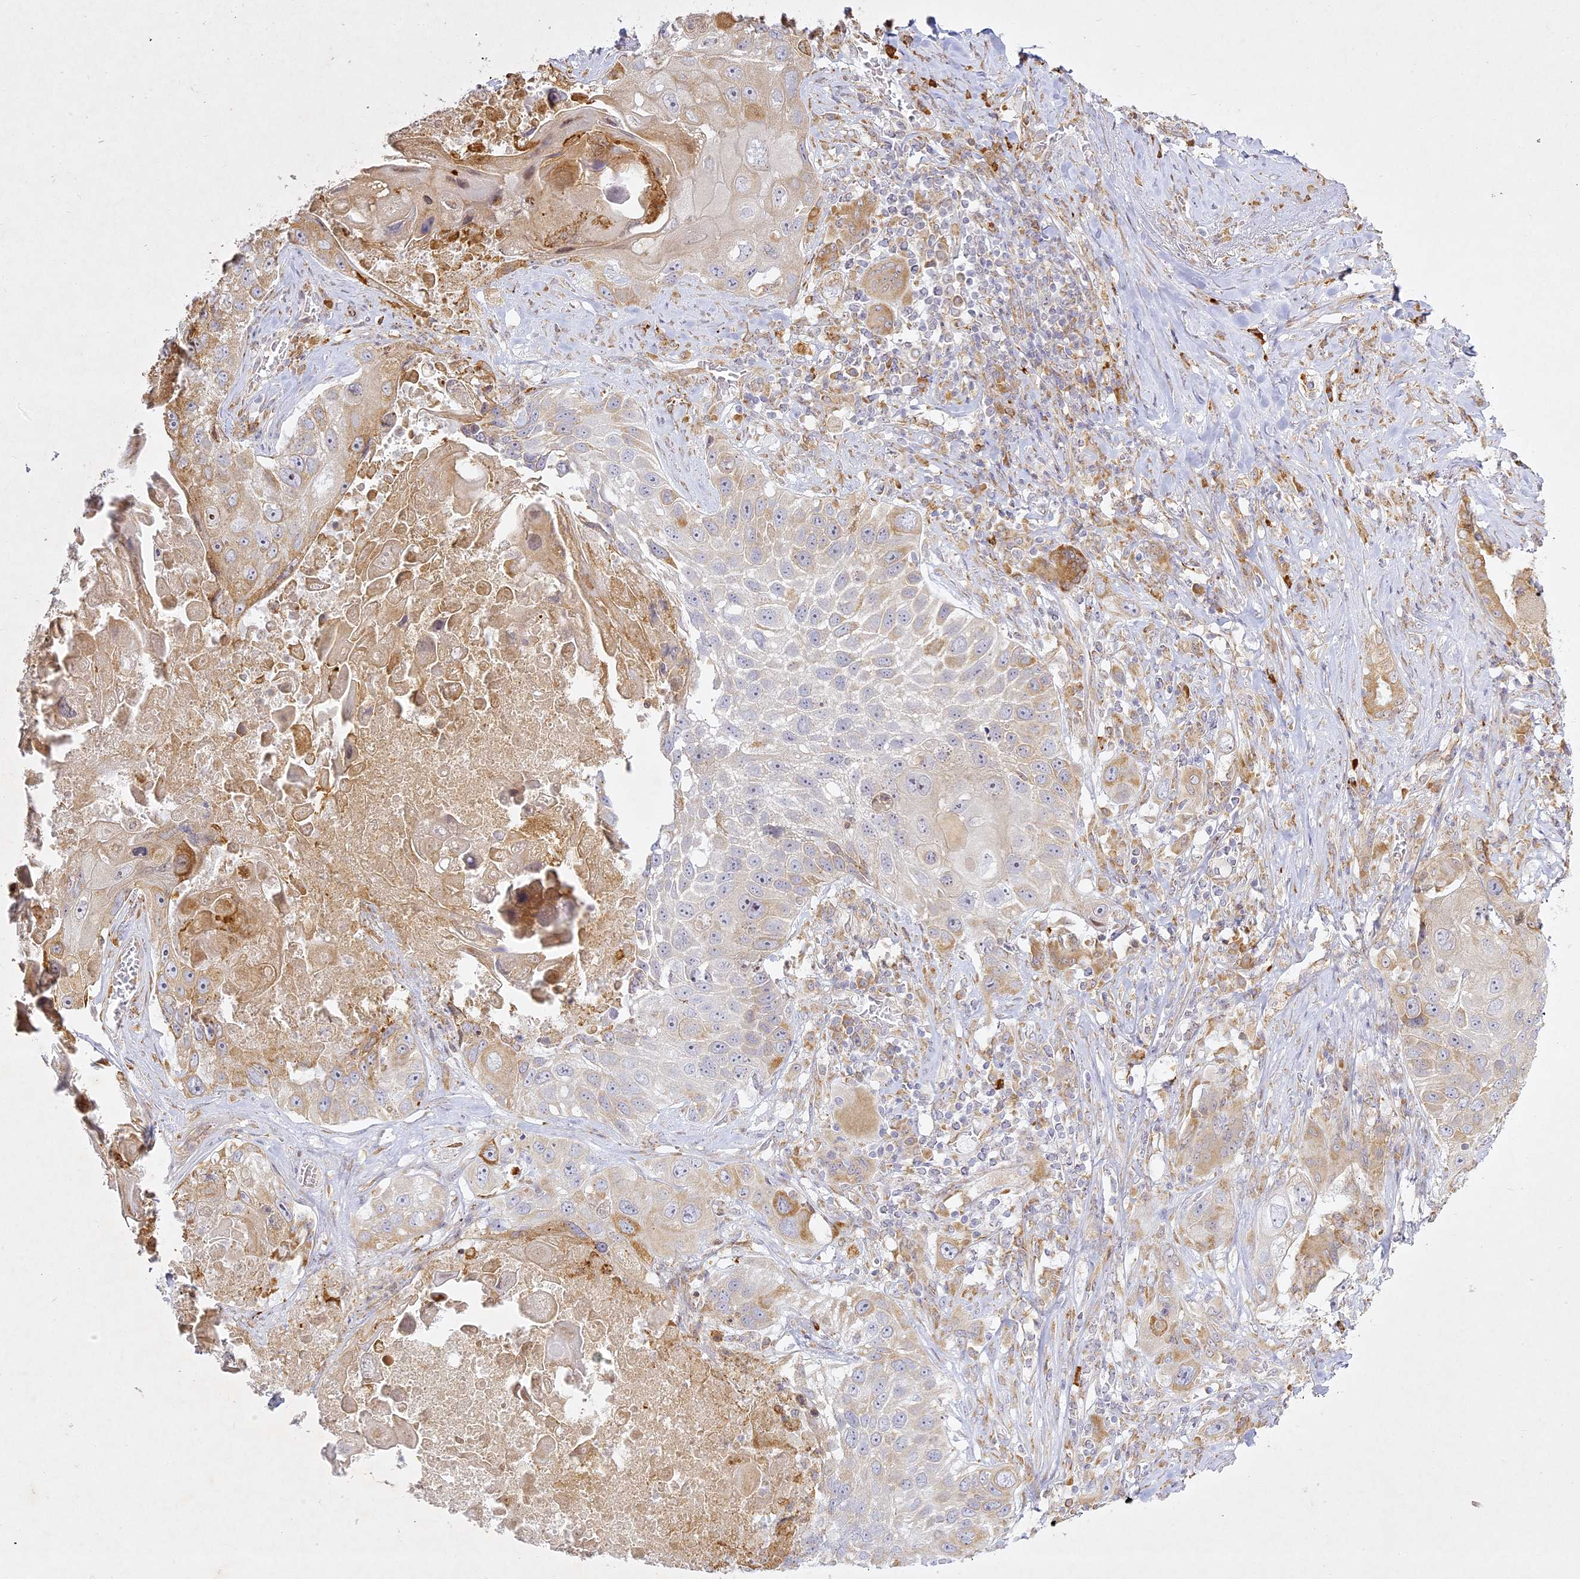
{"staining": {"intensity": "weak", "quantity": "<25%", "location": "cytoplasmic/membranous"}, "tissue": "lung cancer", "cell_type": "Tumor cells", "image_type": "cancer", "snomed": [{"axis": "morphology", "description": "Squamous cell carcinoma, NOS"}, {"axis": "topography", "description": "Lung"}], "caption": "Tumor cells are negative for protein expression in human squamous cell carcinoma (lung).", "gene": "SLC30A5", "patient": {"sex": "male", "age": 61}}